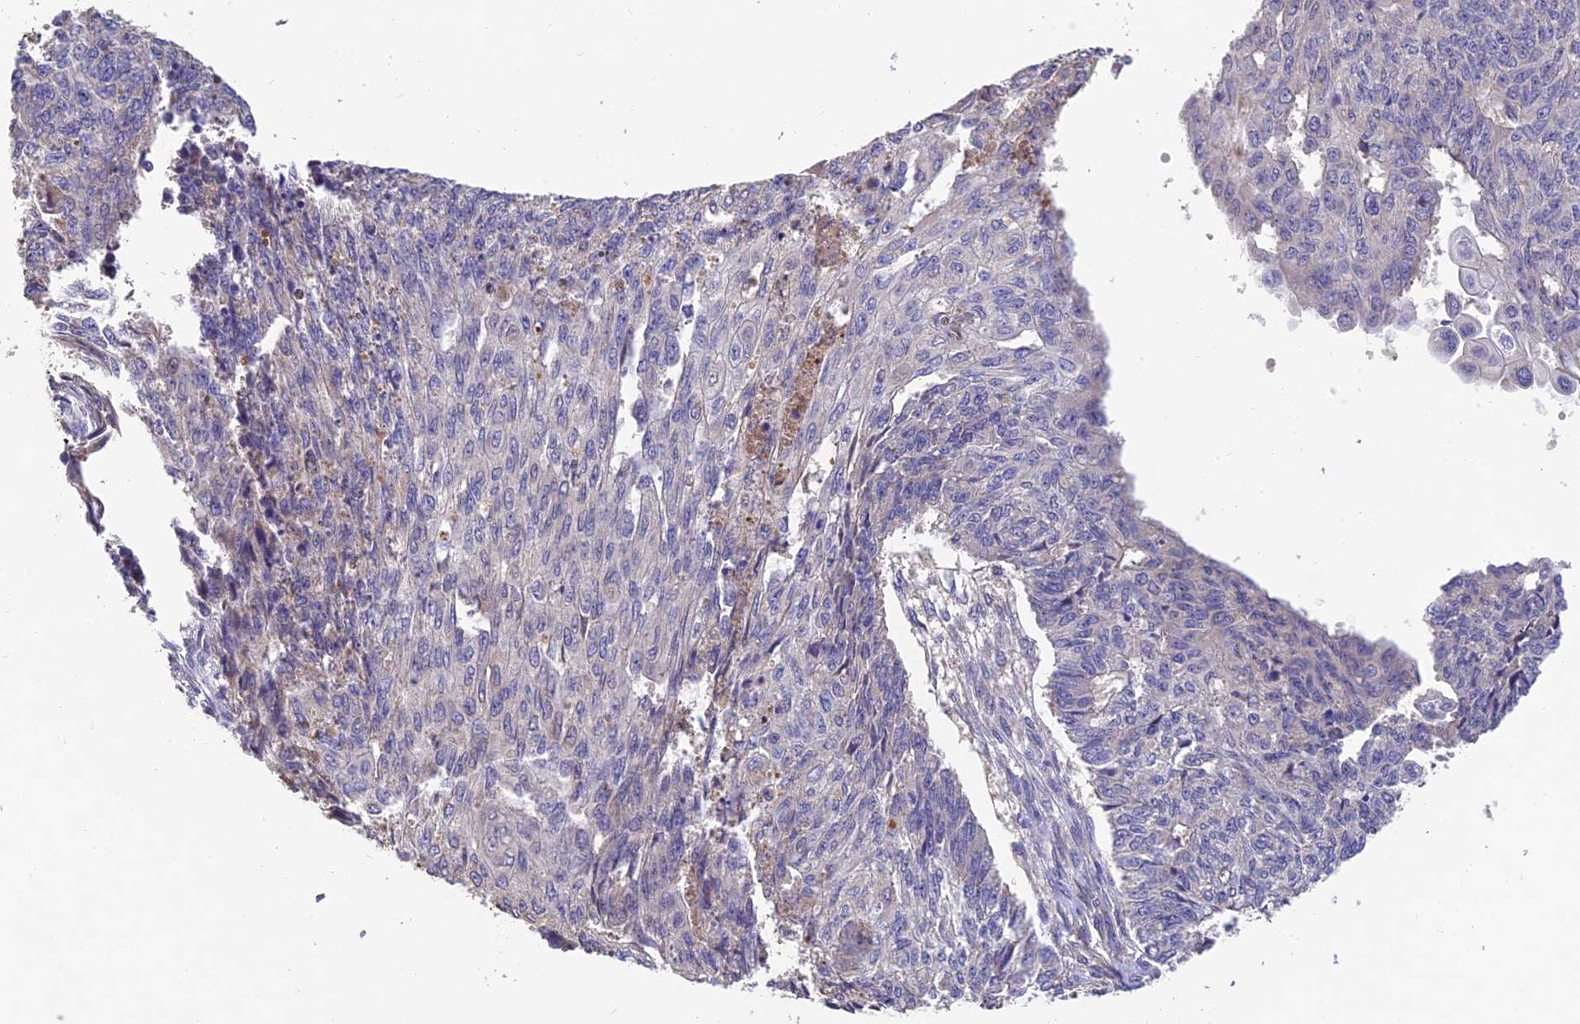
{"staining": {"intensity": "negative", "quantity": "none", "location": "none"}, "tissue": "endometrial cancer", "cell_type": "Tumor cells", "image_type": "cancer", "snomed": [{"axis": "morphology", "description": "Adenocarcinoma, NOS"}, {"axis": "topography", "description": "Endometrium"}], "caption": "Histopathology image shows no significant protein positivity in tumor cells of endometrial cancer. (Immunohistochemistry, brightfield microscopy, high magnification).", "gene": "DENND5B", "patient": {"sex": "female", "age": 32}}